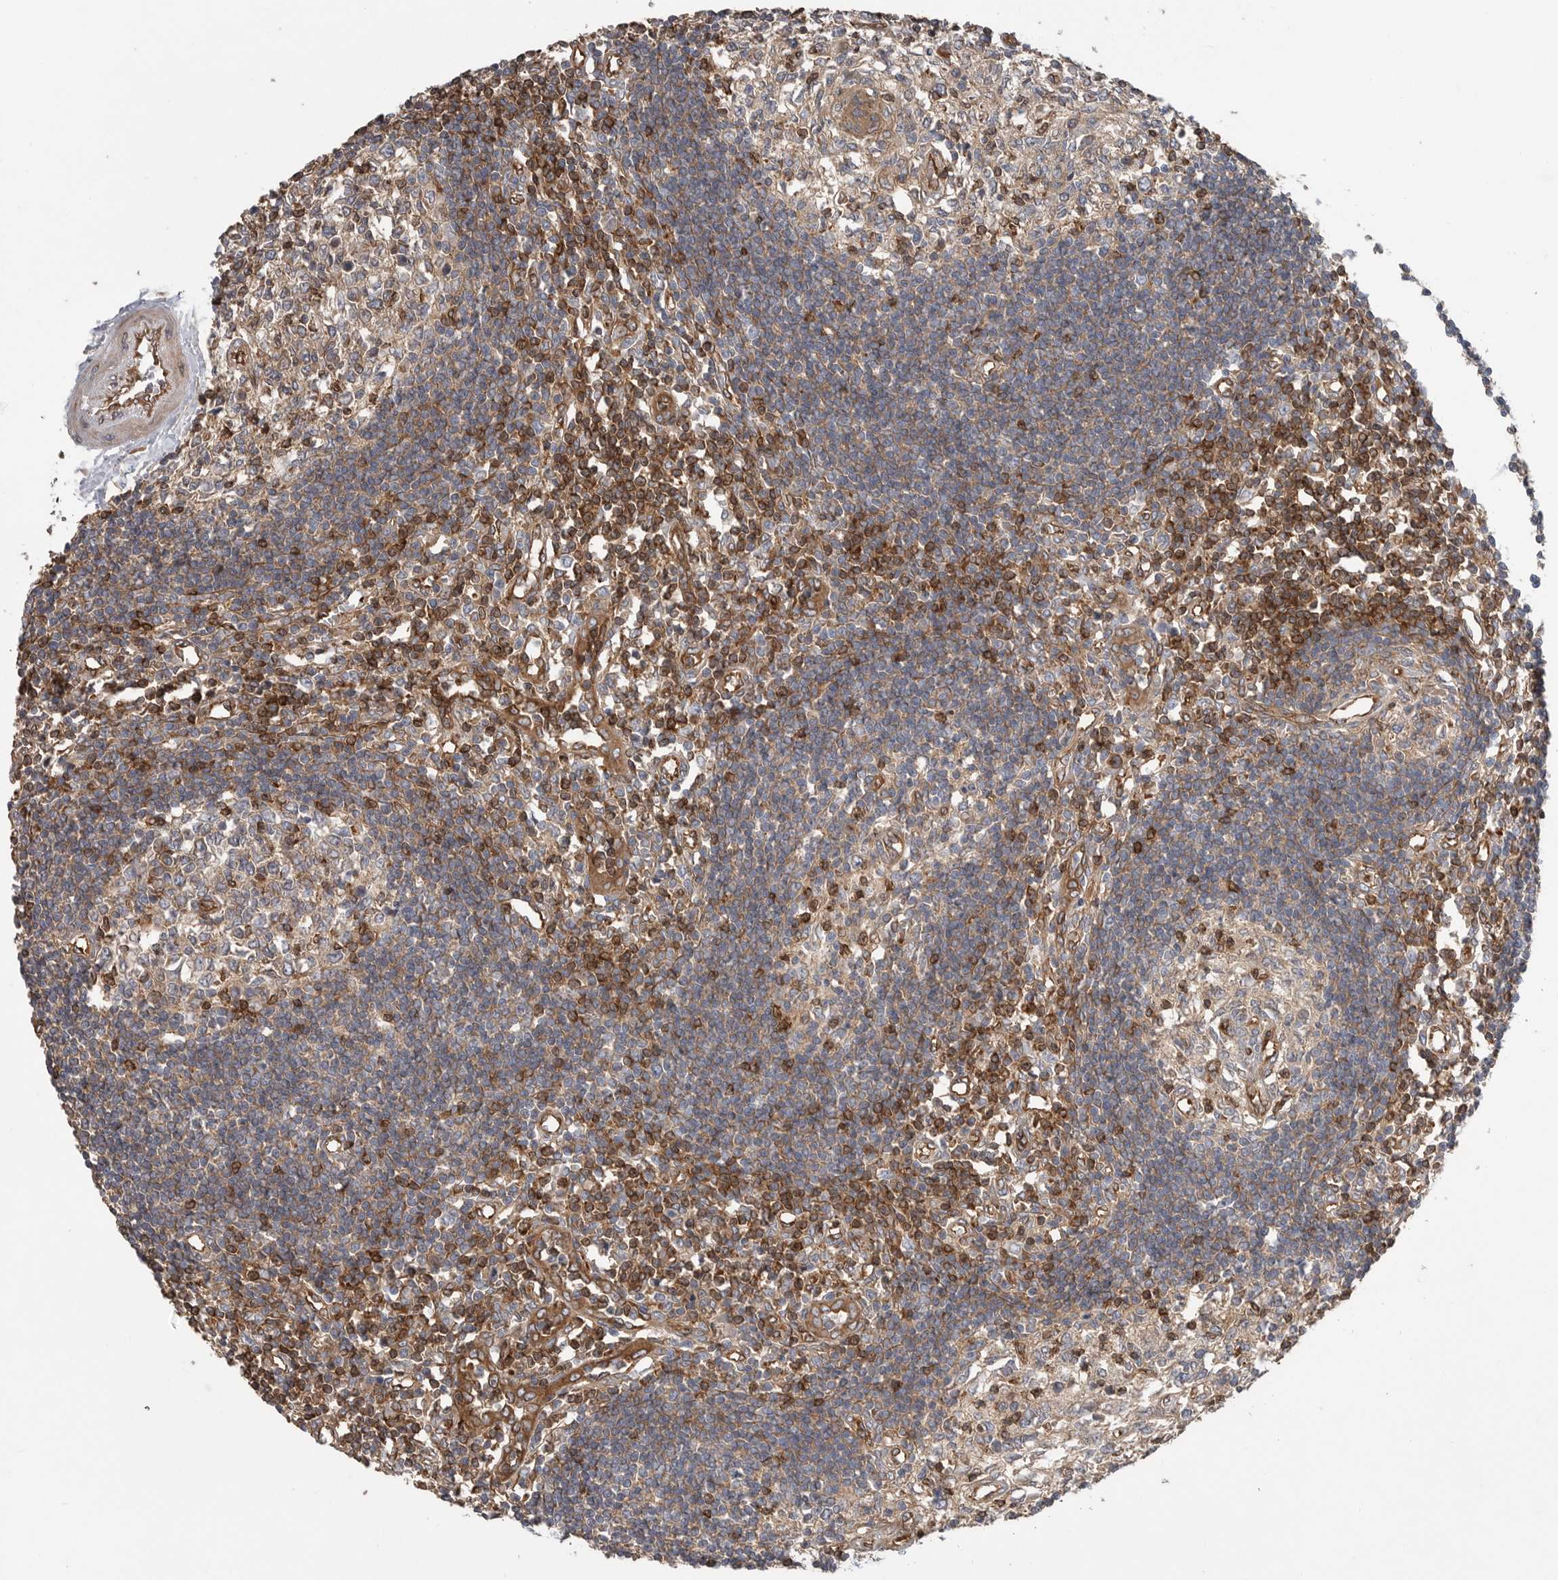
{"staining": {"intensity": "moderate", "quantity": "25%-75%", "location": "cytoplasmic/membranous"}, "tissue": "lymph node", "cell_type": "Germinal center cells", "image_type": "normal", "snomed": [{"axis": "morphology", "description": "Normal tissue, NOS"}, {"axis": "morphology", "description": "Malignant melanoma, Metastatic site"}, {"axis": "topography", "description": "Lymph node"}], "caption": "The photomicrograph reveals immunohistochemical staining of unremarkable lymph node. There is moderate cytoplasmic/membranous positivity is present in approximately 25%-75% of germinal center cells.", "gene": "PRKCH", "patient": {"sex": "male", "age": 41}}